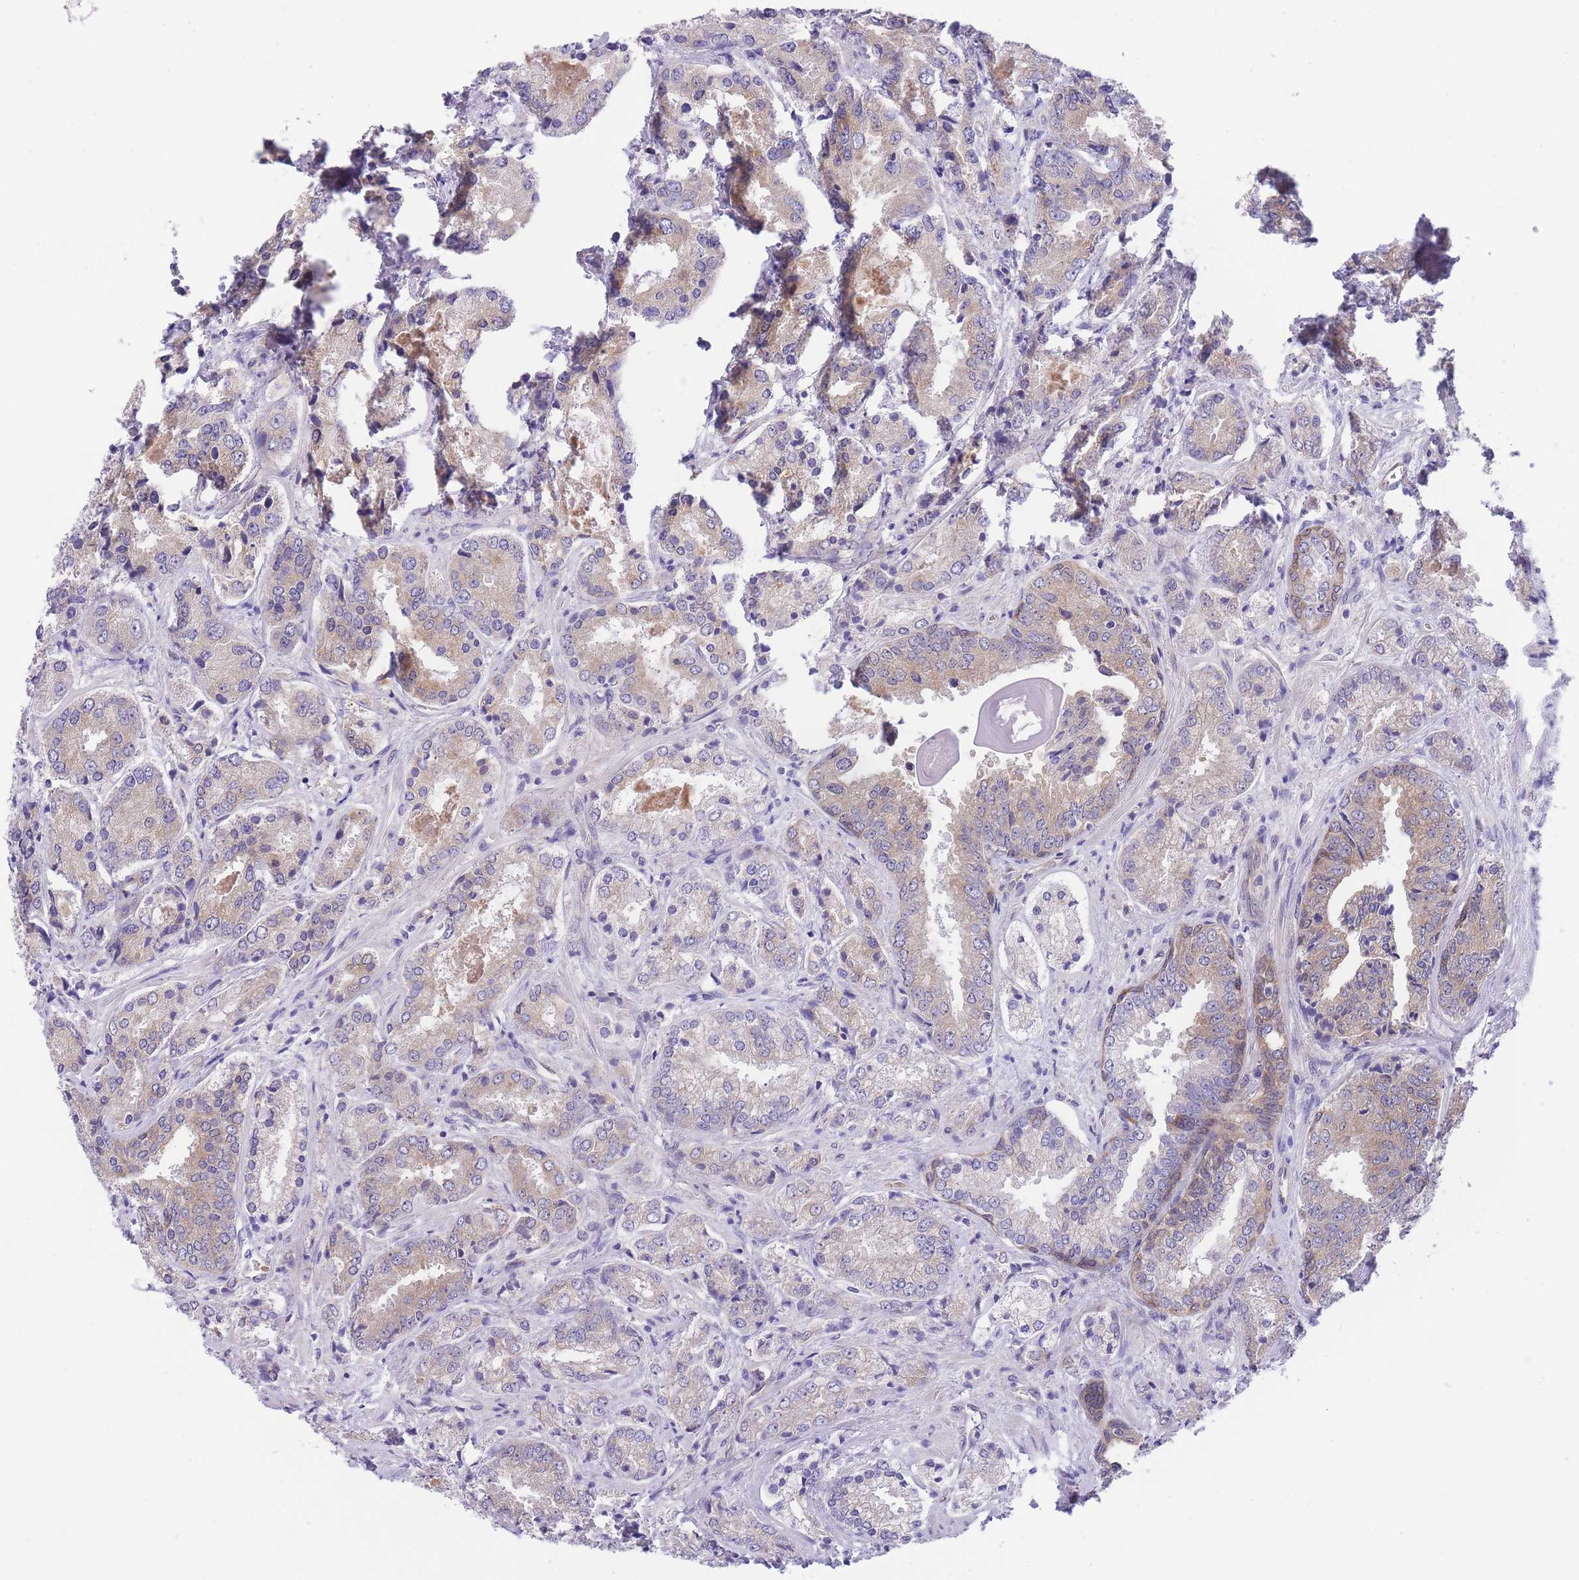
{"staining": {"intensity": "weak", "quantity": "25%-75%", "location": "cytoplasmic/membranous"}, "tissue": "prostate cancer", "cell_type": "Tumor cells", "image_type": "cancer", "snomed": [{"axis": "morphology", "description": "Adenocarcinoma, High grade"}, {"axis": "topography", "description": "Prostate"}], "caption": "Immunohistochemical staining of human adenocarcinoma (high-grade) (prostate) reveals low levels of weak cytoplasmic/membranous staining in approximately 25%-75% of tumor cells. Nuclei are stained in blue.", "gene": "WWOX", "patient": {"sex": "male", "age": 63}}